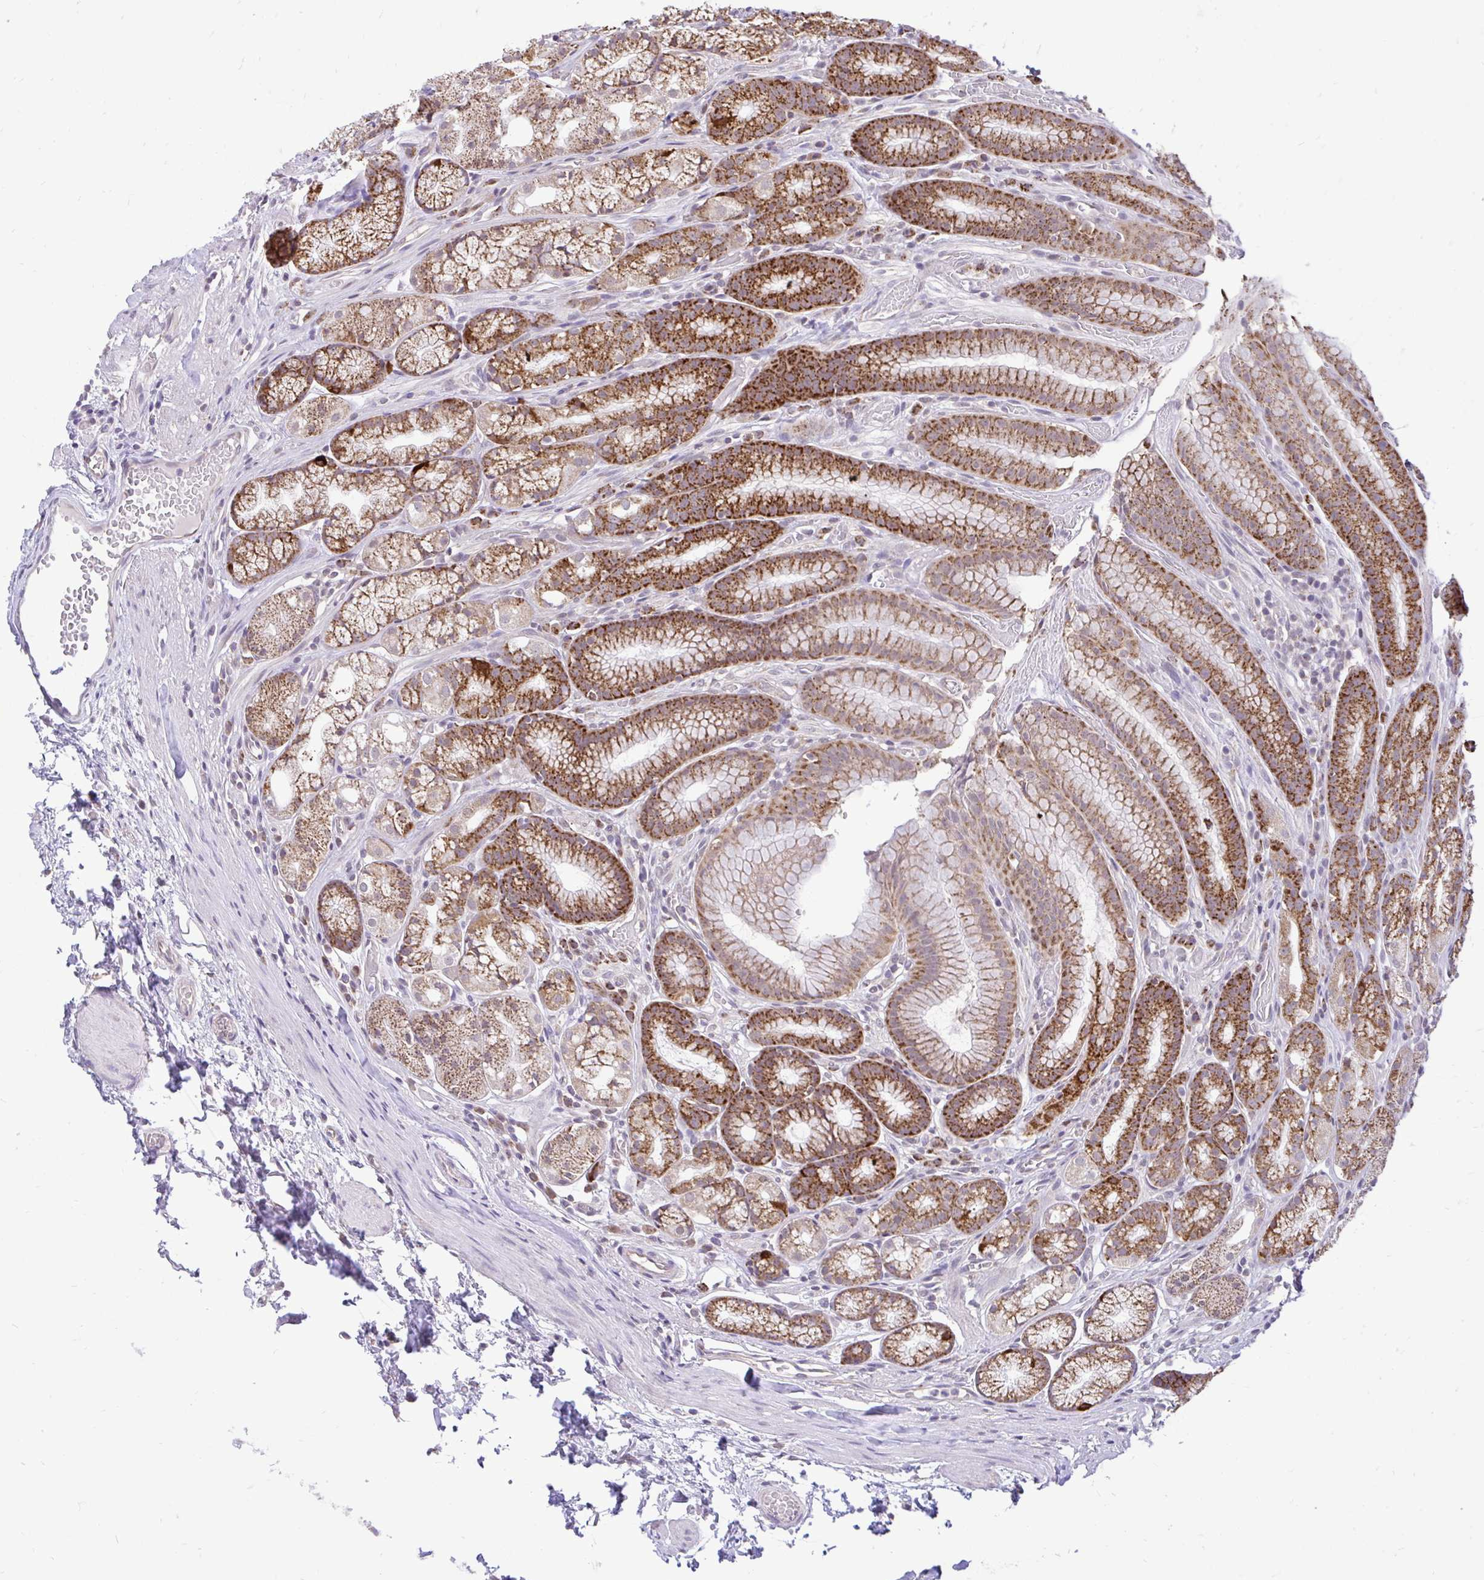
{"staining": {"intensity": "moderate", "quantity": ">75%", "location": "cytoplasmic/membranous"}, "tissue": "stomach", "cell_type": "Glandular cells", "image_type": "normal", "snomed": [{"axis": "morphology", "description": "Normal tissue, NOS"}, {"axis": "topography", "description": "Smooth muscle"}, {"axis": "topography", "description": "Stomach"}], "caption": "IHC staining of normal stomach, which demonstrates medium levels of moderate cytoplasmic/membranous staining in approximately >75% of glandular cells indicating moderate cytoplasmic/membranous protein staining. The staining was performed using DAB (brown) for protein detection and nuclei were counterstained in hematoxylin (blue).", "gene": "PYCR2", "patient": {"sex": "male", "age": 70}}